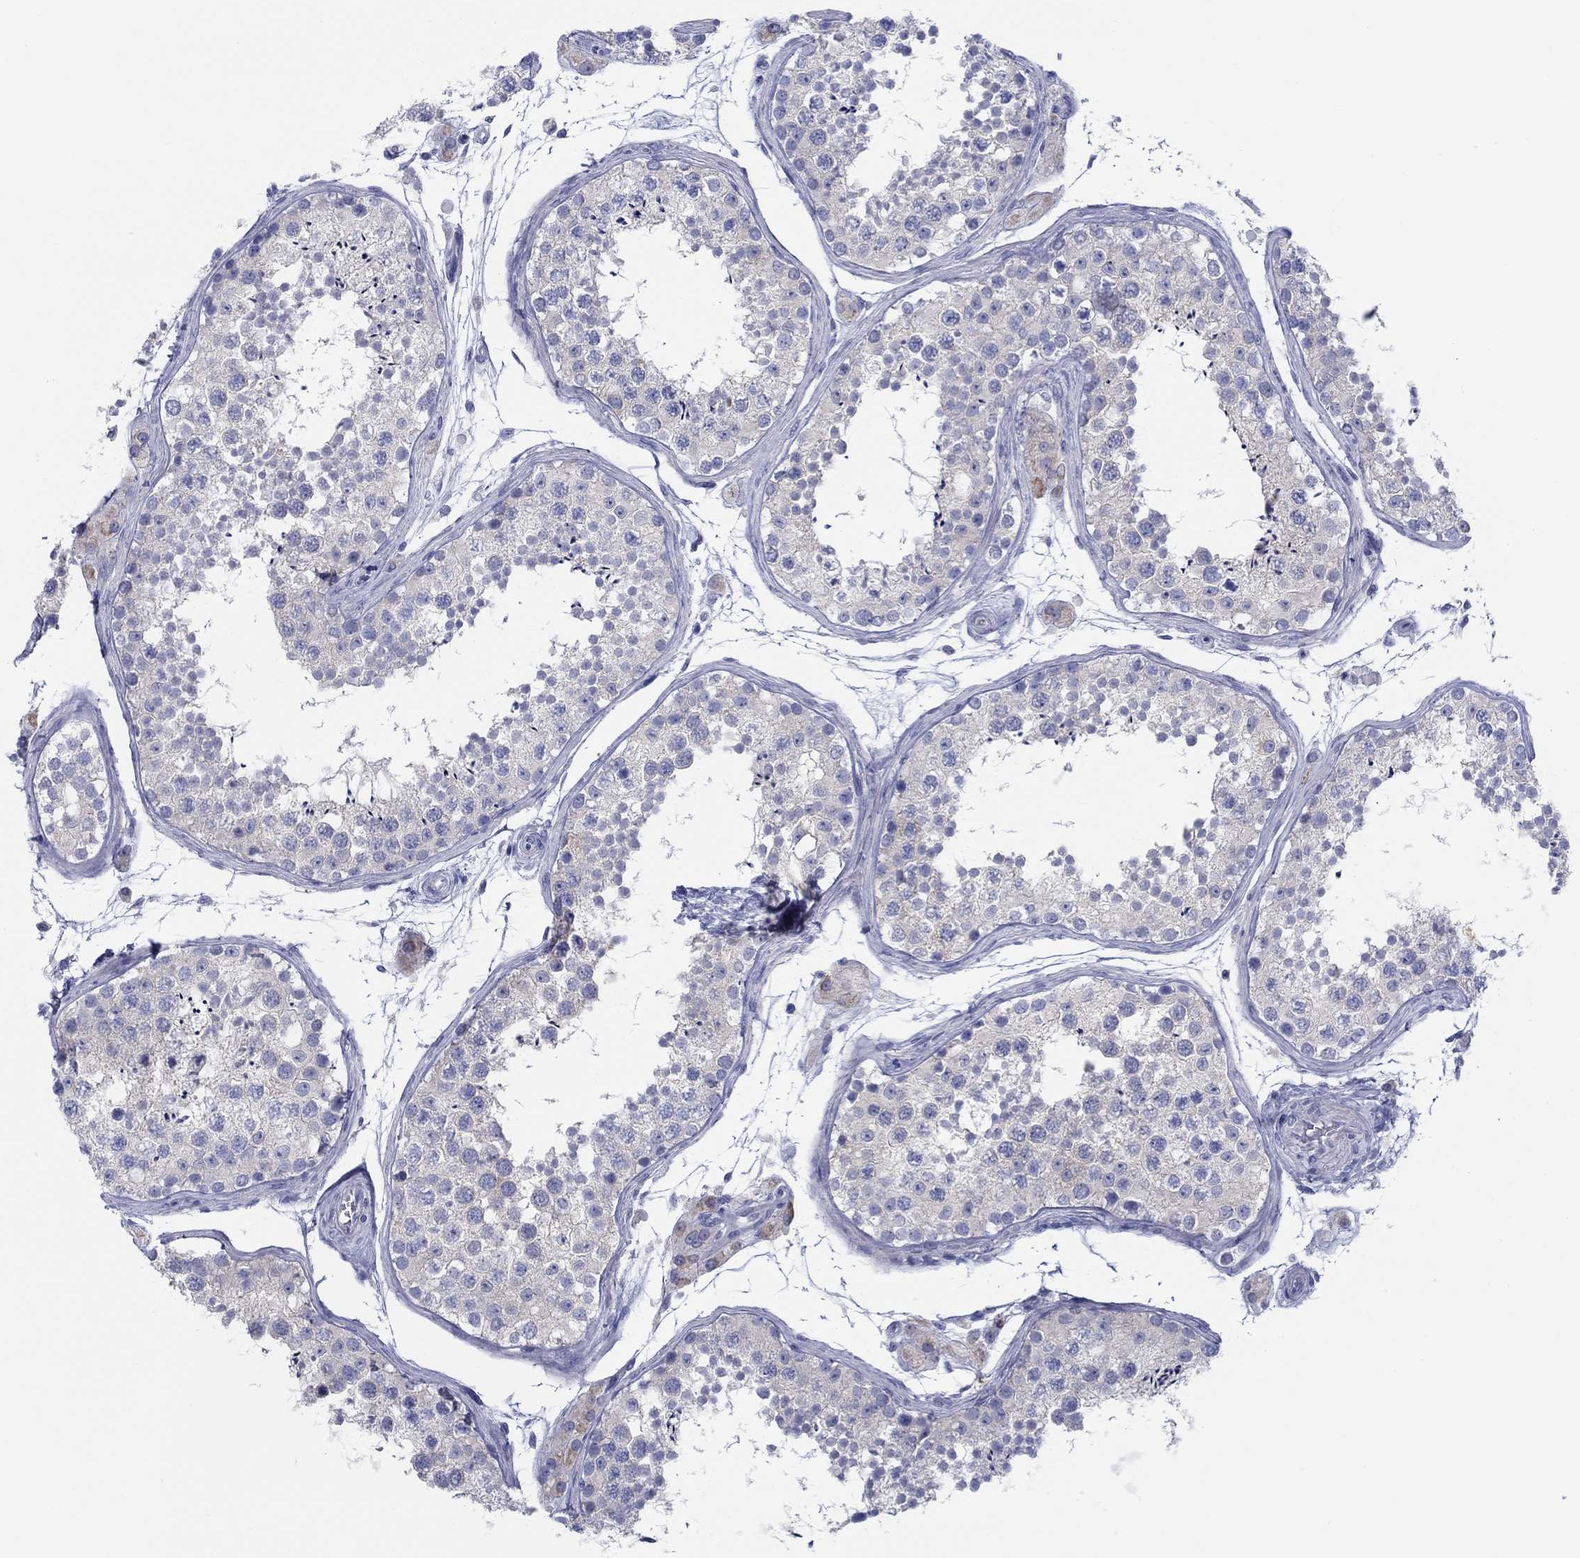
{"staining": {"intensity": "negative", "quantity": "none", "location": "none"}, "tissue": "testis", "cell_type": "Cells in seminiferous ducts", "image_type": "normal", "snomed": [{"axis": "morphology", "description": "Normal tissue, NOS"}, {"axis": "topography", "description": "Testis"}], "caption": "Protein analysis of benign testis reveals no significant positivity in cells in seminiferous ducts. Brightfield microscopy of immunohistochemistry (IHC) stained with DAB (brown) and hematoxylin (blue), captured at high magnification.", "gene": "HAPLN4", "patient": {"sex": "male", "age": 41}}